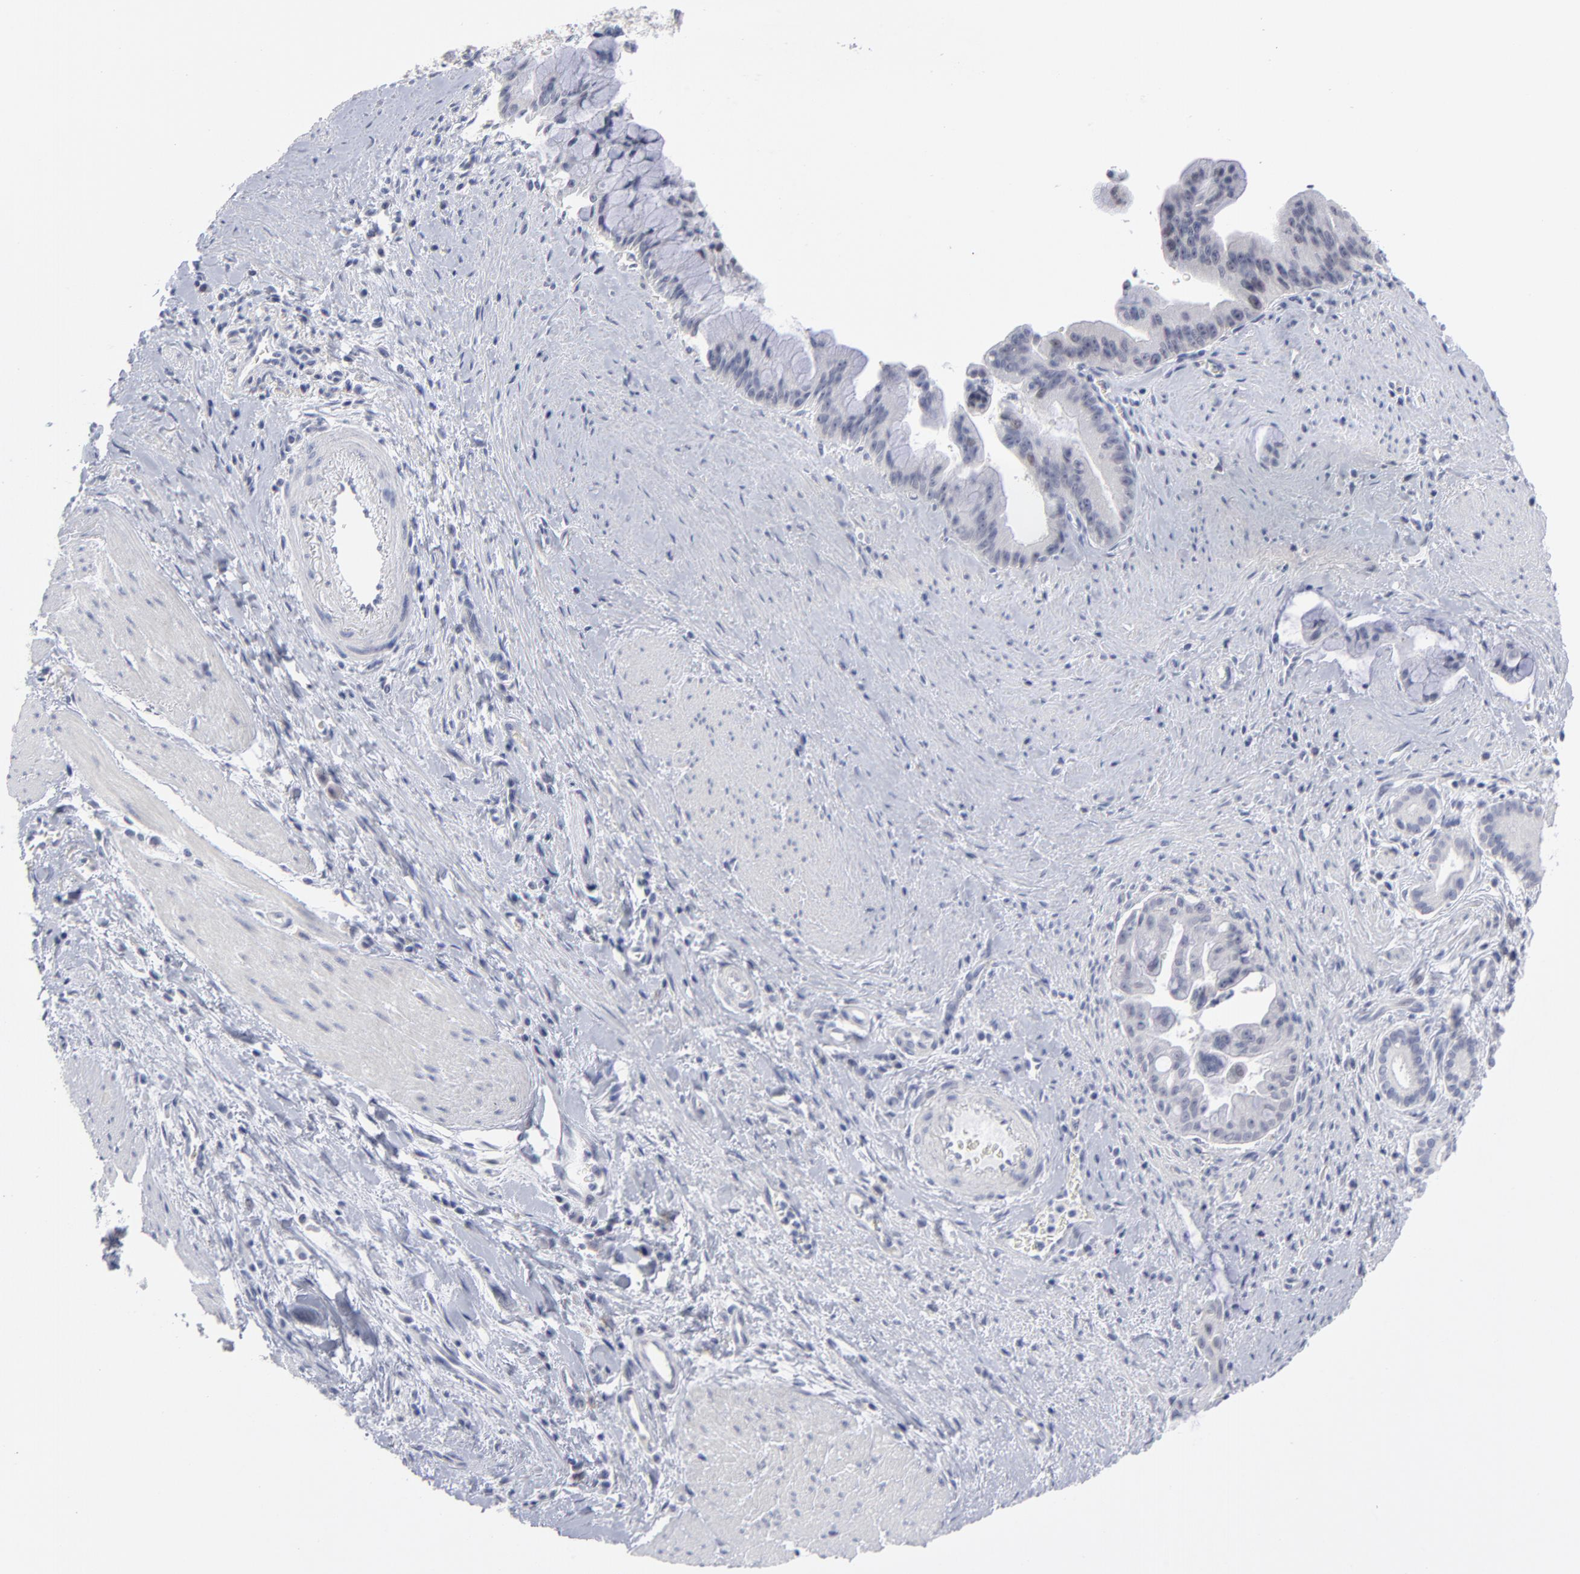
{"staining": {"intensity": "negative", "quantity": "none", "location": "none"}, "tissue": "pancreatic cancer", "cell_type": "Tumor cells", "image_type": "cancer", "snomed": [{"axis": "morphology", "description": "Adenocarcinoma, NOS"}, {"axis": "topography", "description": "Pancreas"}], "caption": "A photomicrograph of pancreatic cancer (adenocarcinoma) stained for a protein shows no brown staining in tumor cells.", "gene": "RPS24", "patient": {"sex": "male", "age": 59}}